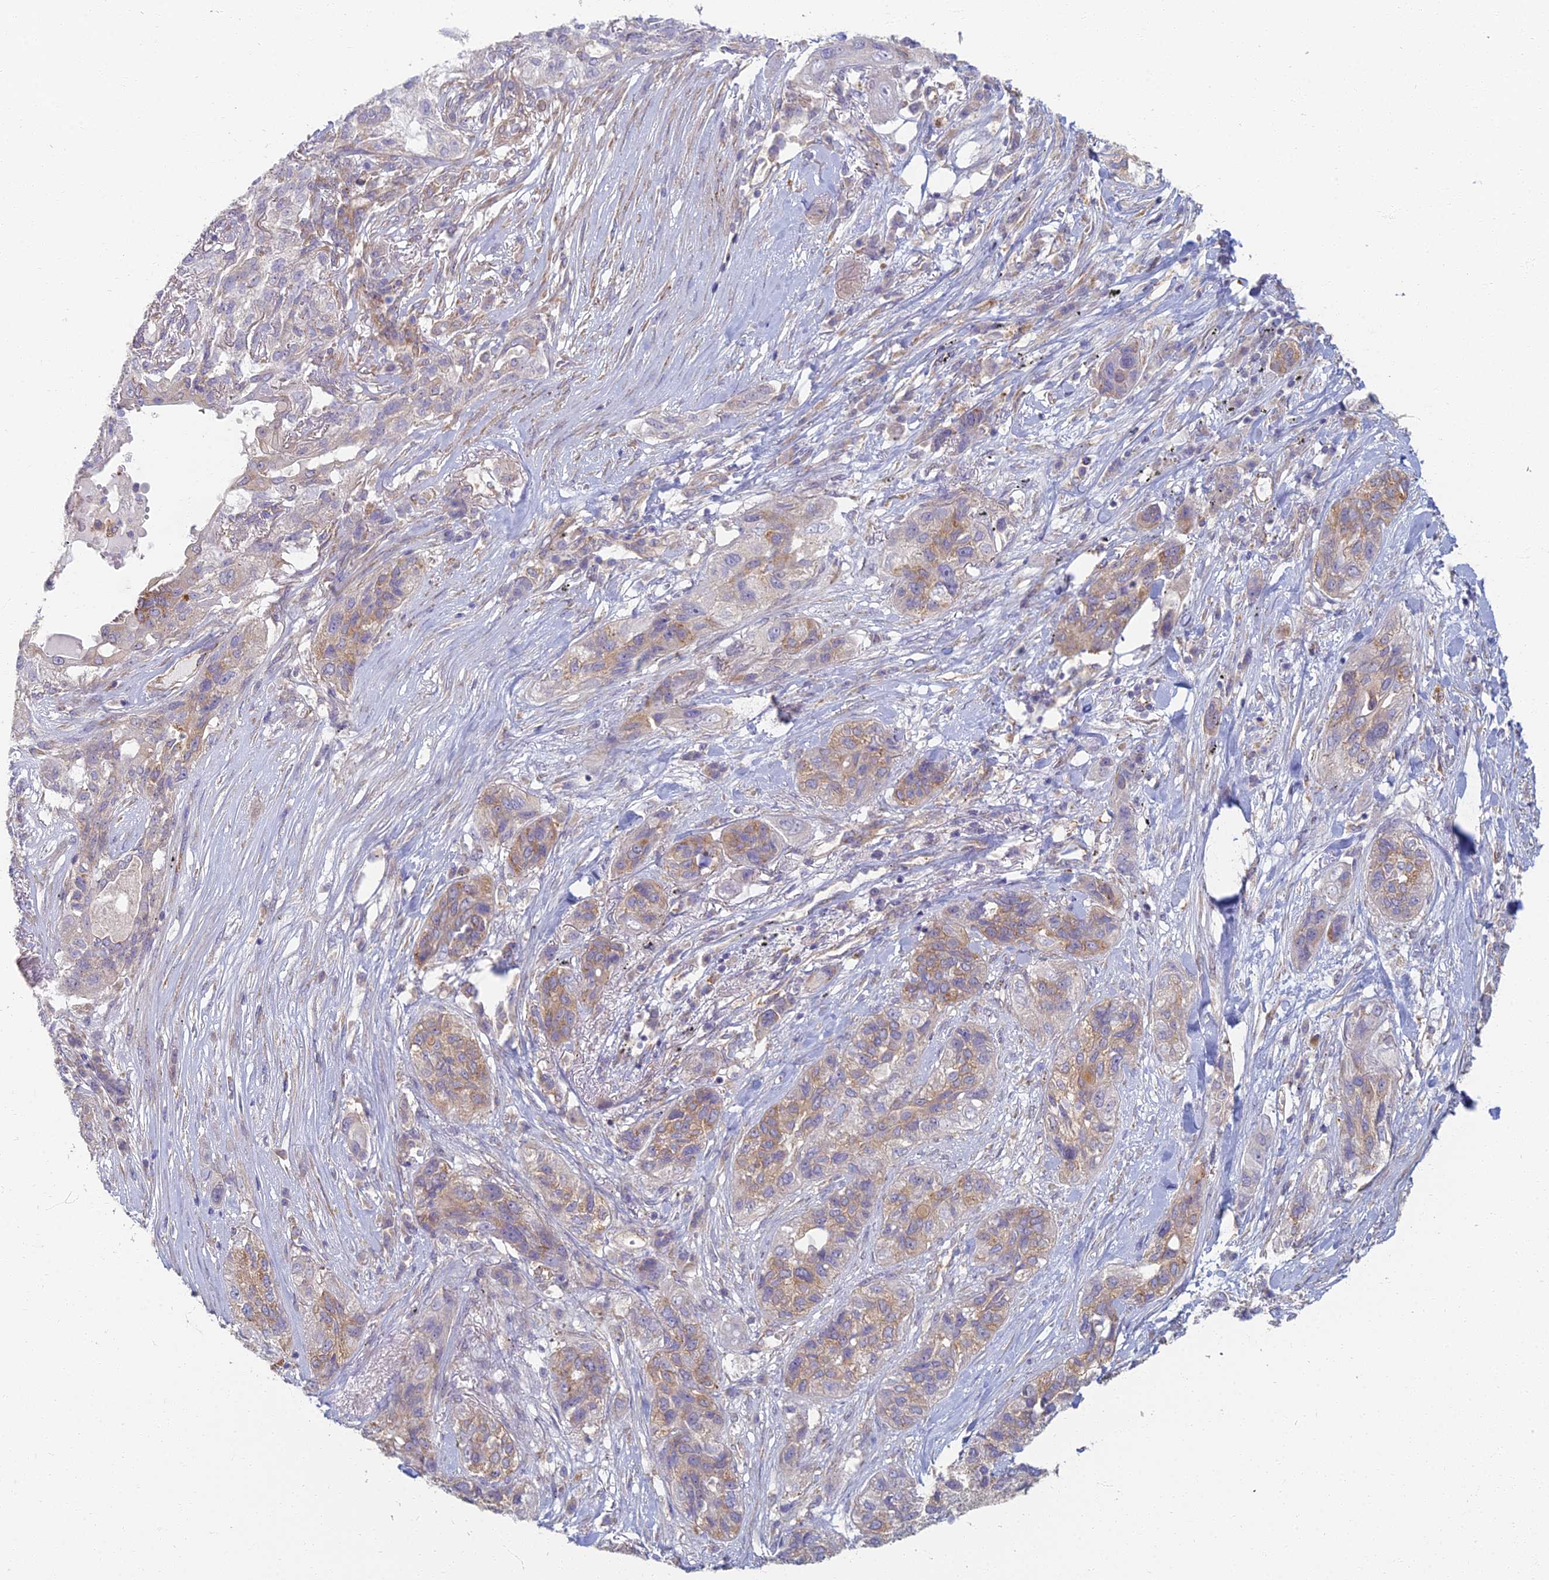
{"staining": {"intensity": "weak", "quantity": ">75%", "location": "cytoplasmic/membranous"}, "tissue": "lung cancer", "cell_type": "Tumor cells", "image_type": "cancer", "snomed": [{"axis": "morphology", "description": "Squamous cell carcinoma, NOS"}, {"axis": "topography", "description": "Lung"}], "caption": "Brown immunohistochemical staining in lung squamous cell carcinoma displays weak cytoplasmic/membranous staining in about >75% of tumor cells. The staining is performed using DAB brown chromogen to label protein expression. The nuclei are counter-stained blue using hematoxylin.", "gene": "RBSN", "patient": {"sex": "female", "age": 70}}